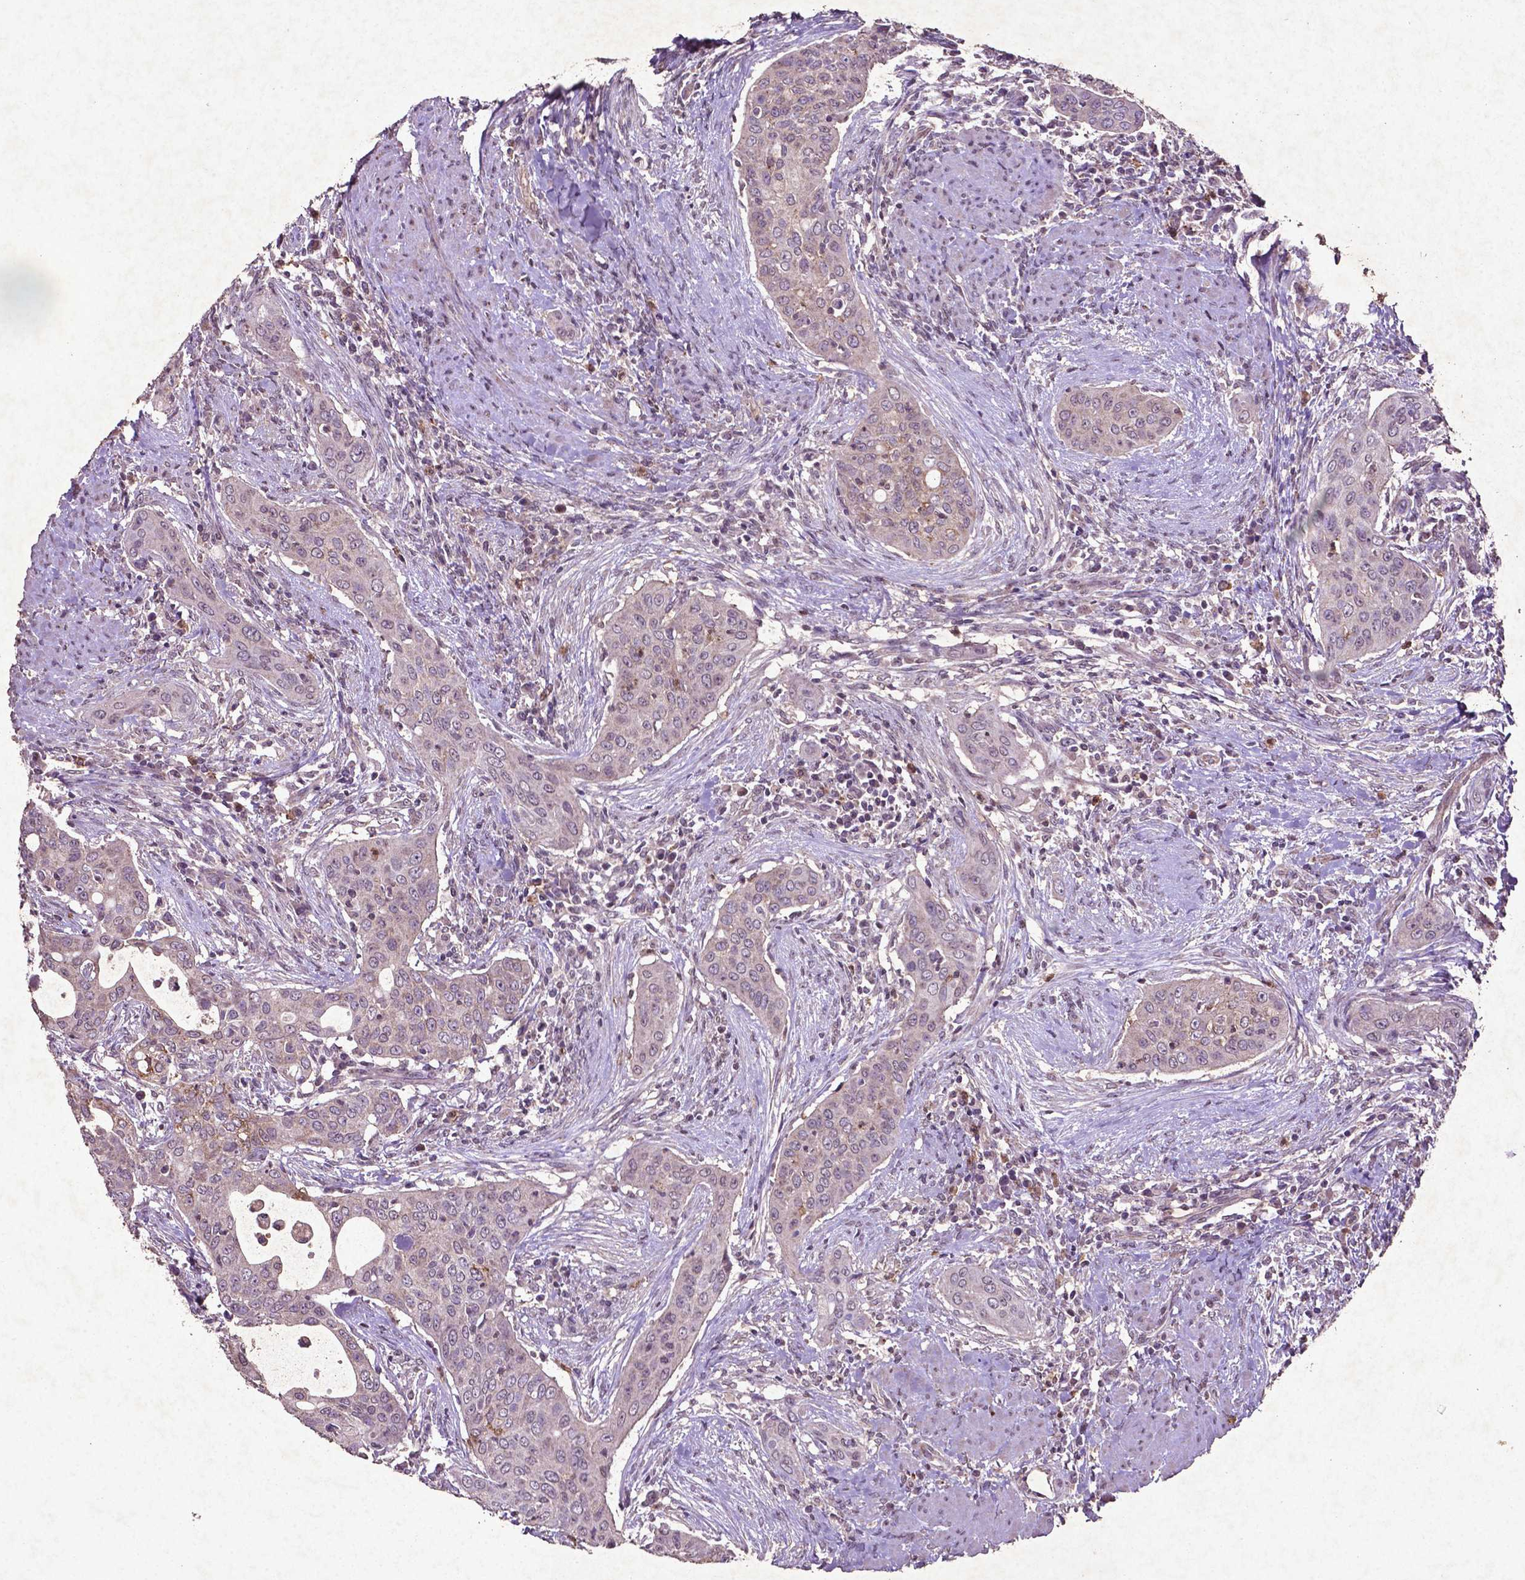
{"staining": {"intensity": "negative", "quantity": "none", "location": "none"}, "tissue": "urothelial cancer", "cell_type": "Tumor cells", "image_type": "cancer", "snomed": [{"axis": "morphology", "description": "Urothelial carcinoma, High grade"}, {"axis": "topography", "description": "Urinary bladder"}], "caption": "This is a image of immunohistochemistry (IHC) staining of urothelial cancer, which shows no staining in tumor cells.", "gene": "MTOR", "patient": {"sex": "male", "age": 82}}